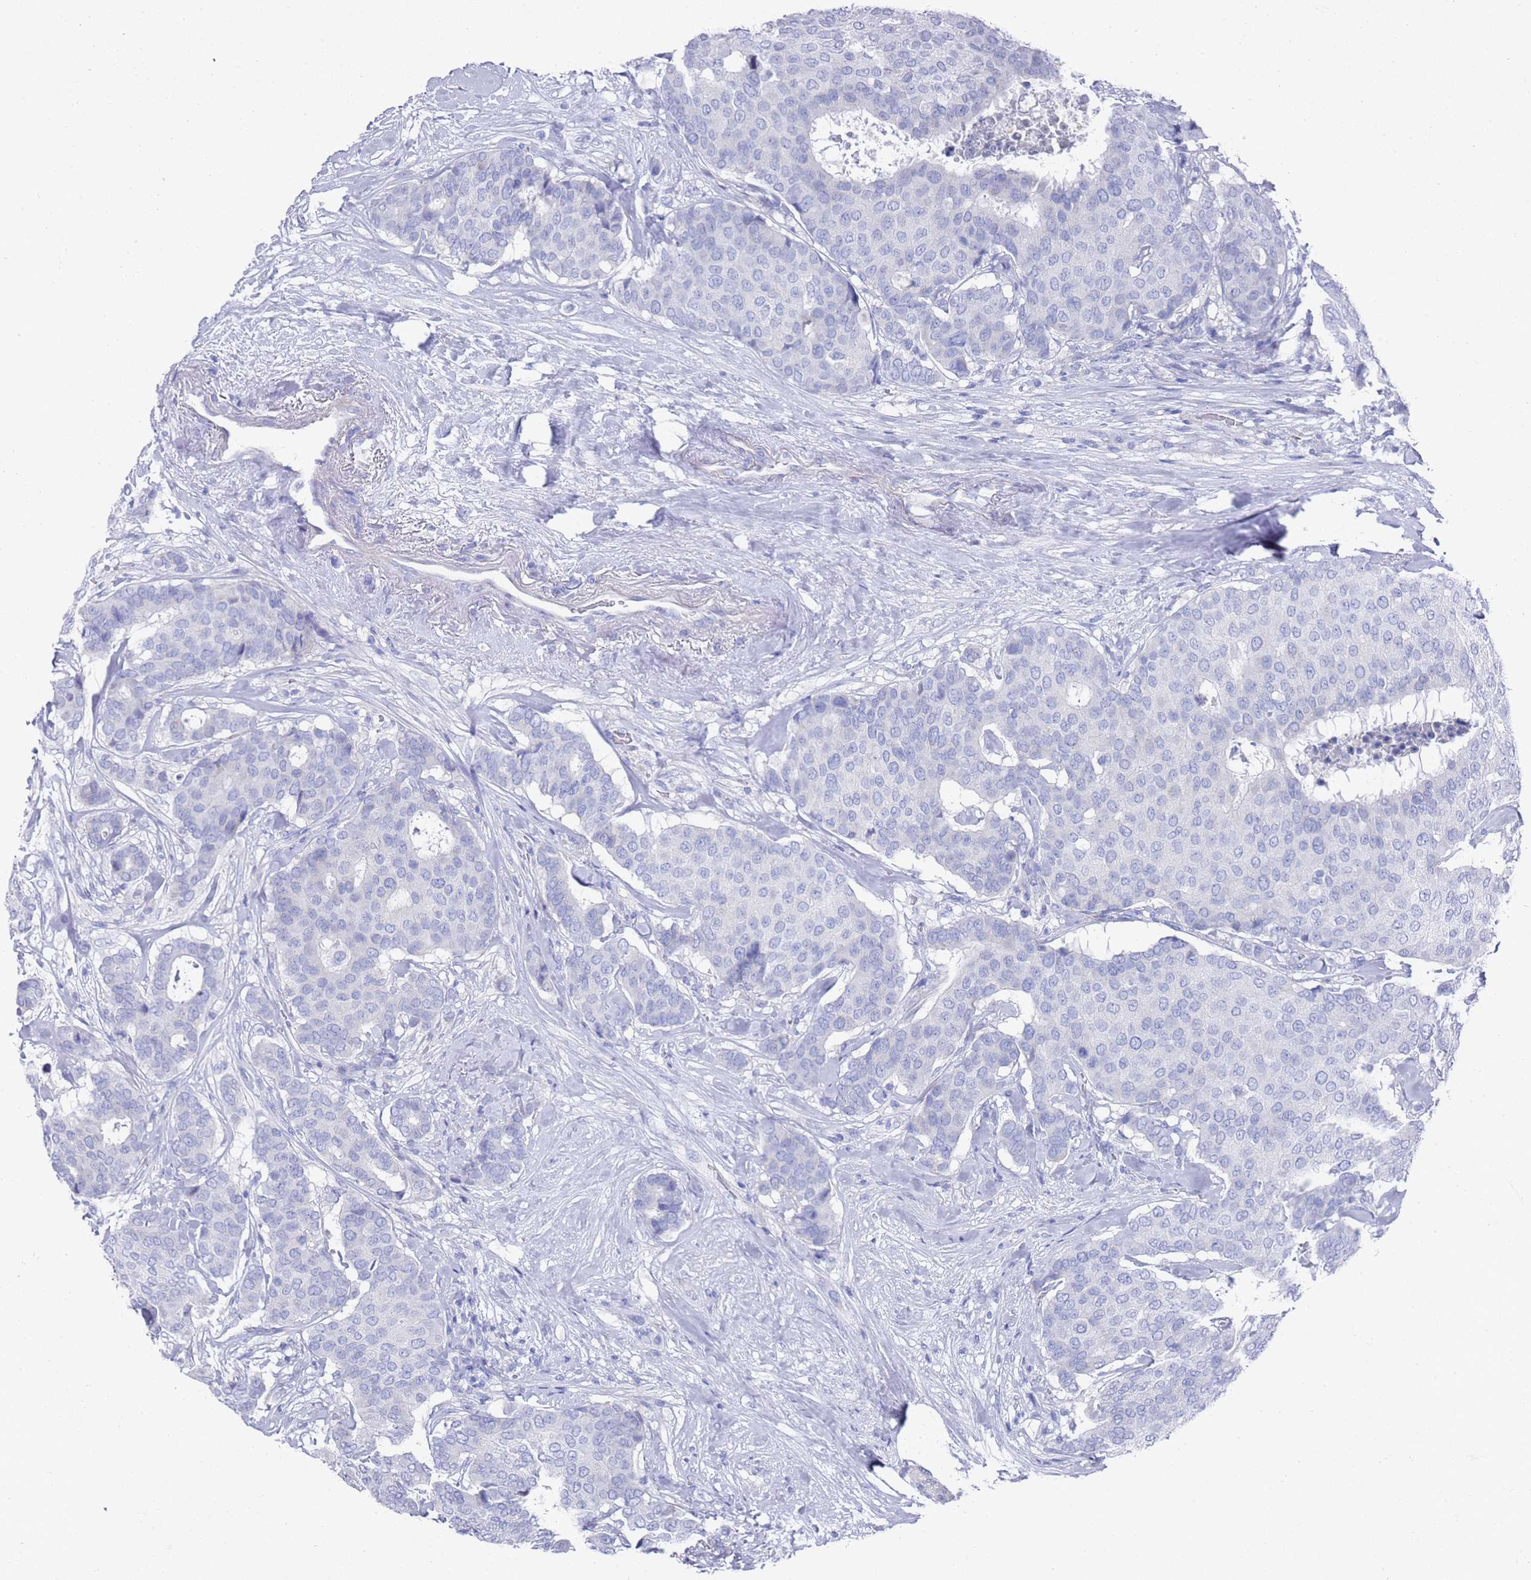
{"staining": {"intensity": "negative", "quantity": "none", "location": "none"}, "tissue": "breast cancer", "cell_type": "Tumor cells", "image_type": "cancer", "snomed": [{"axis": "morphology", "description": "Duct carcinoma"}, {"axis": "topography", "description": "Breast"}], "caption": "Immunohistochemistry (IHC) photomicrograph of neoplastic tissue: human breast cancer stained with DAB reveals no significant protein positivity in tumor cells.", "gene": "SCAPER", "patient": {"sex": "female", "age": 75}}